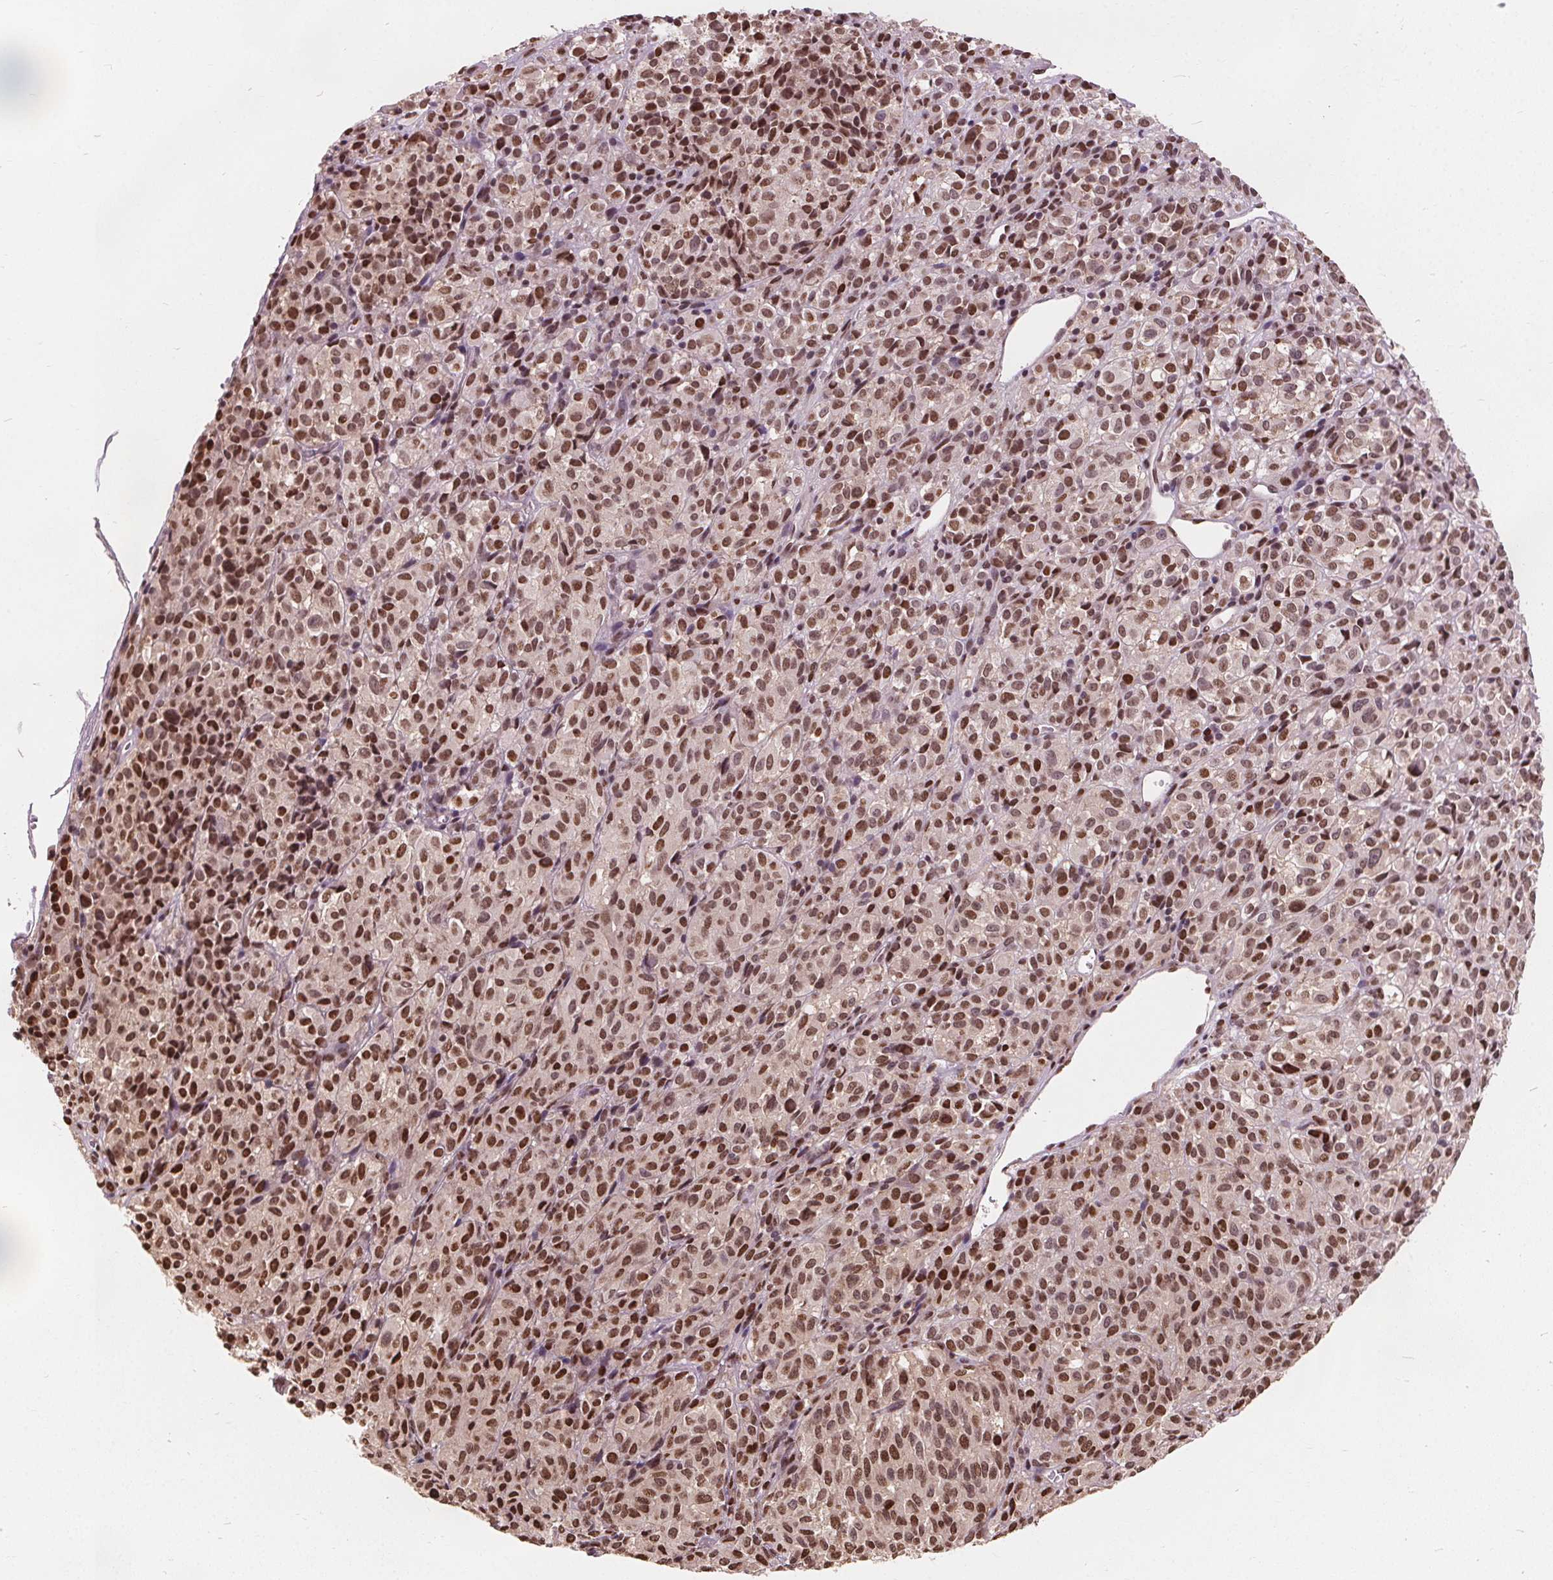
{"staining": {"intensity": "strong", "quantity": ">75%", "location": "nuclear"}, "tissue": "melanoma", "cell_type": "Tumor cells", "image_type": "cancer", "snomed": [{"axis": "morphology", "description": "Malignant melanoma, Metastatic site"}, {"axis": "topography", "description": "Brain"}], "caption": "Brown immunohistochemical staining in human malignant melanoma (metastatic site) displays strong nuclear staining in about >75% of tumor cells.", "gene": "ISLR2", "patient": {"sex": "female", "age": 56}}